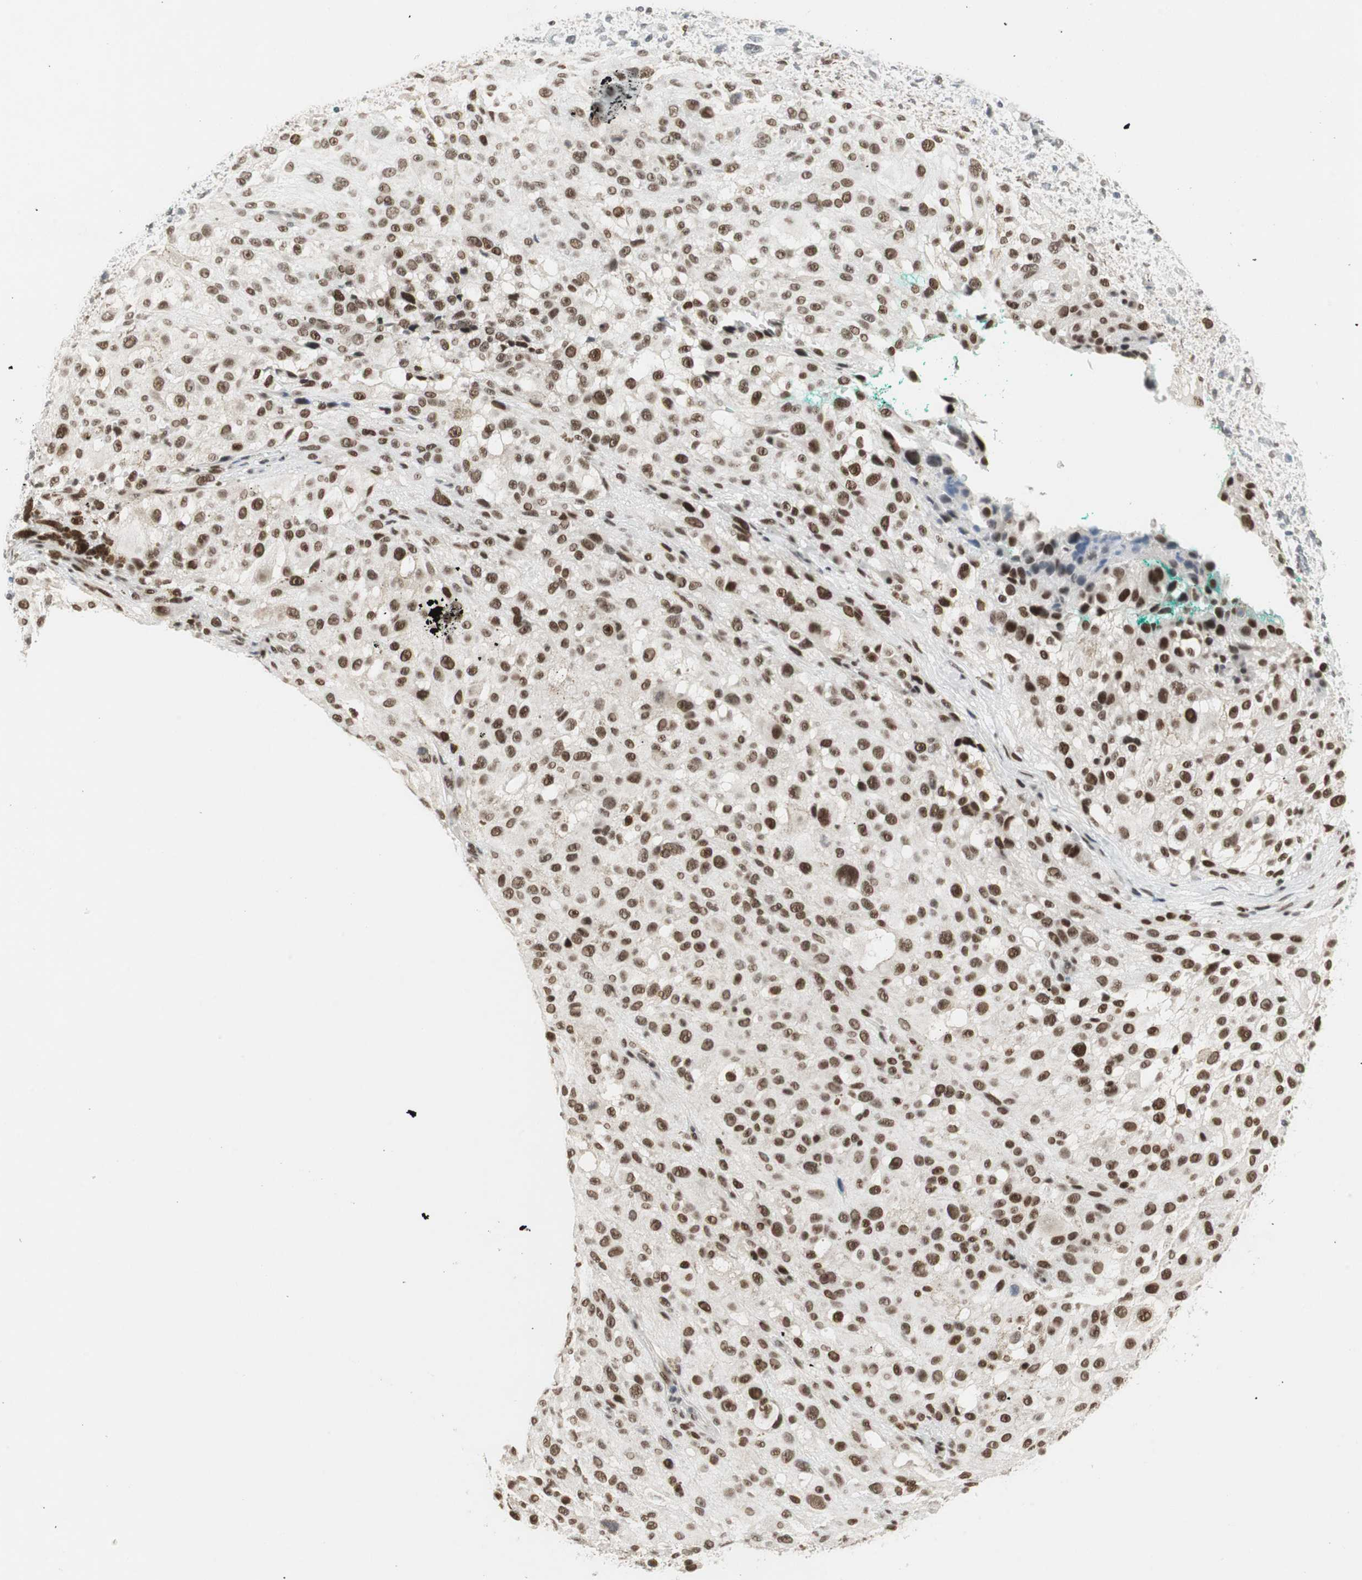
{"staining": {"intensity": "strong", "quantity": ">75%", "location": "nuclear"}, "tissue": "melanoma", "cell_type": "Tumor cells", "image_type": "cancer", "snomed": [{"axis": "morphology", "description": "Necrosis, NOS"}, {"axis": "morphology", "description": "Malignant melanoma, NOS"}, {"axis": "topography", "description": "Skin"}], "caption": "A histopathology image of human malignant melanoma stained for a protein shows strong nuclear brown staining in tumor cells.", "gene": "RTF1", "patient": {"sex": "female", "age": 87}}